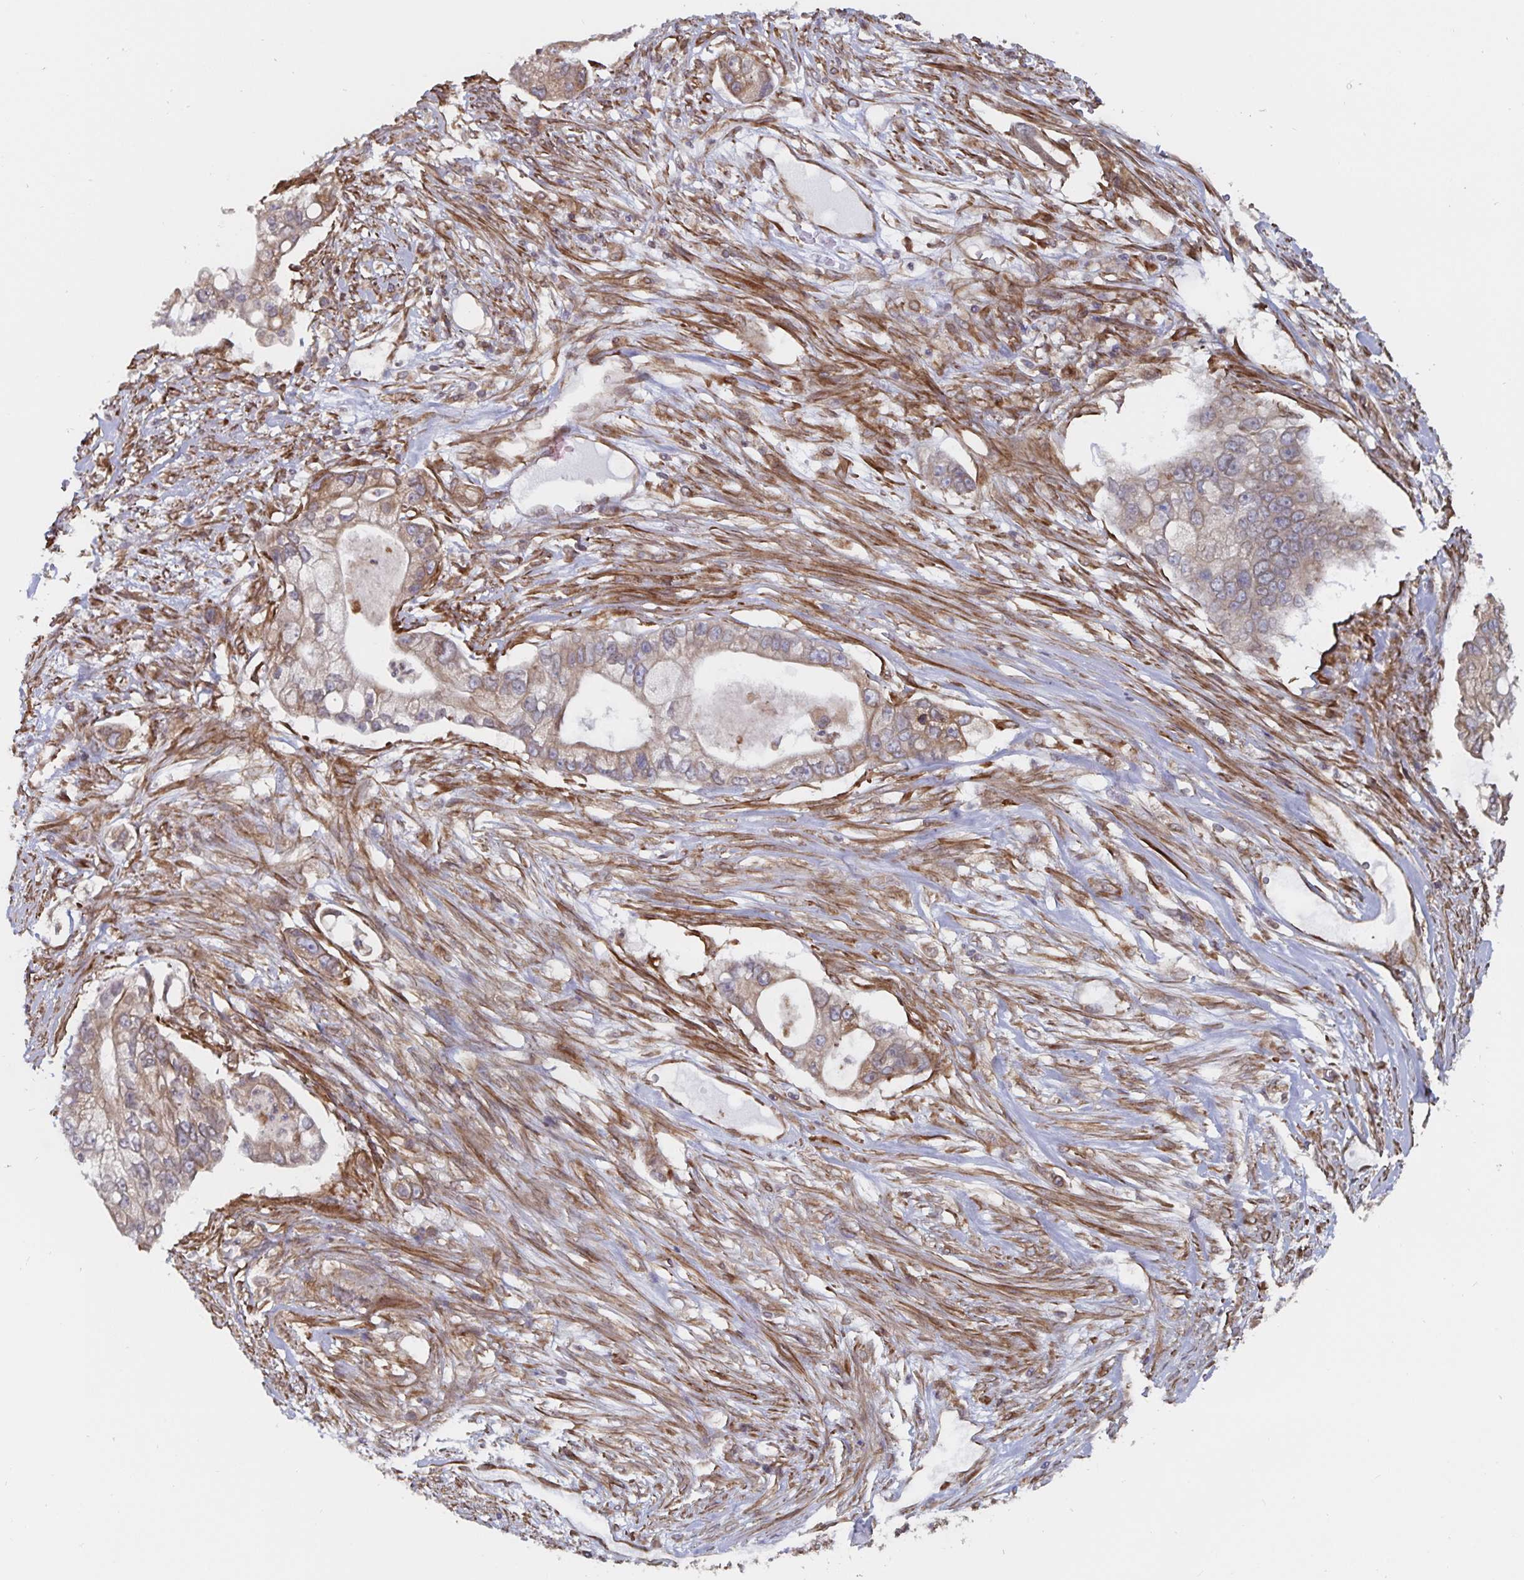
{"staining": {"intensity": "weak", "quantity": "25%-75%", "location": "cytoplasmic/membranous"}, "tissue": "pancreatic cancer", "cell_type": "Tumor cells", "image_type": "cancer", "snomed": [{"axis": "morphology", "description": "Adenocarcinoma, NOS"}, {"axis": "topography", "description": "Pancreas"}], "caption": "Immunohistochemical staining of adenocarcinoma (pancreatic) reveals low levels of weak cytoplasmic/membranous protein positivity in approximately 25%-75% of tumor cells. Using DAB (3,3'-diaminobenzidine) (brown) and hematoxylin (blue) stains, captured at high magnification using brightfield microscopy.", "gene": "BCAP29", "patient": {"sex": "female", "age": 69}}